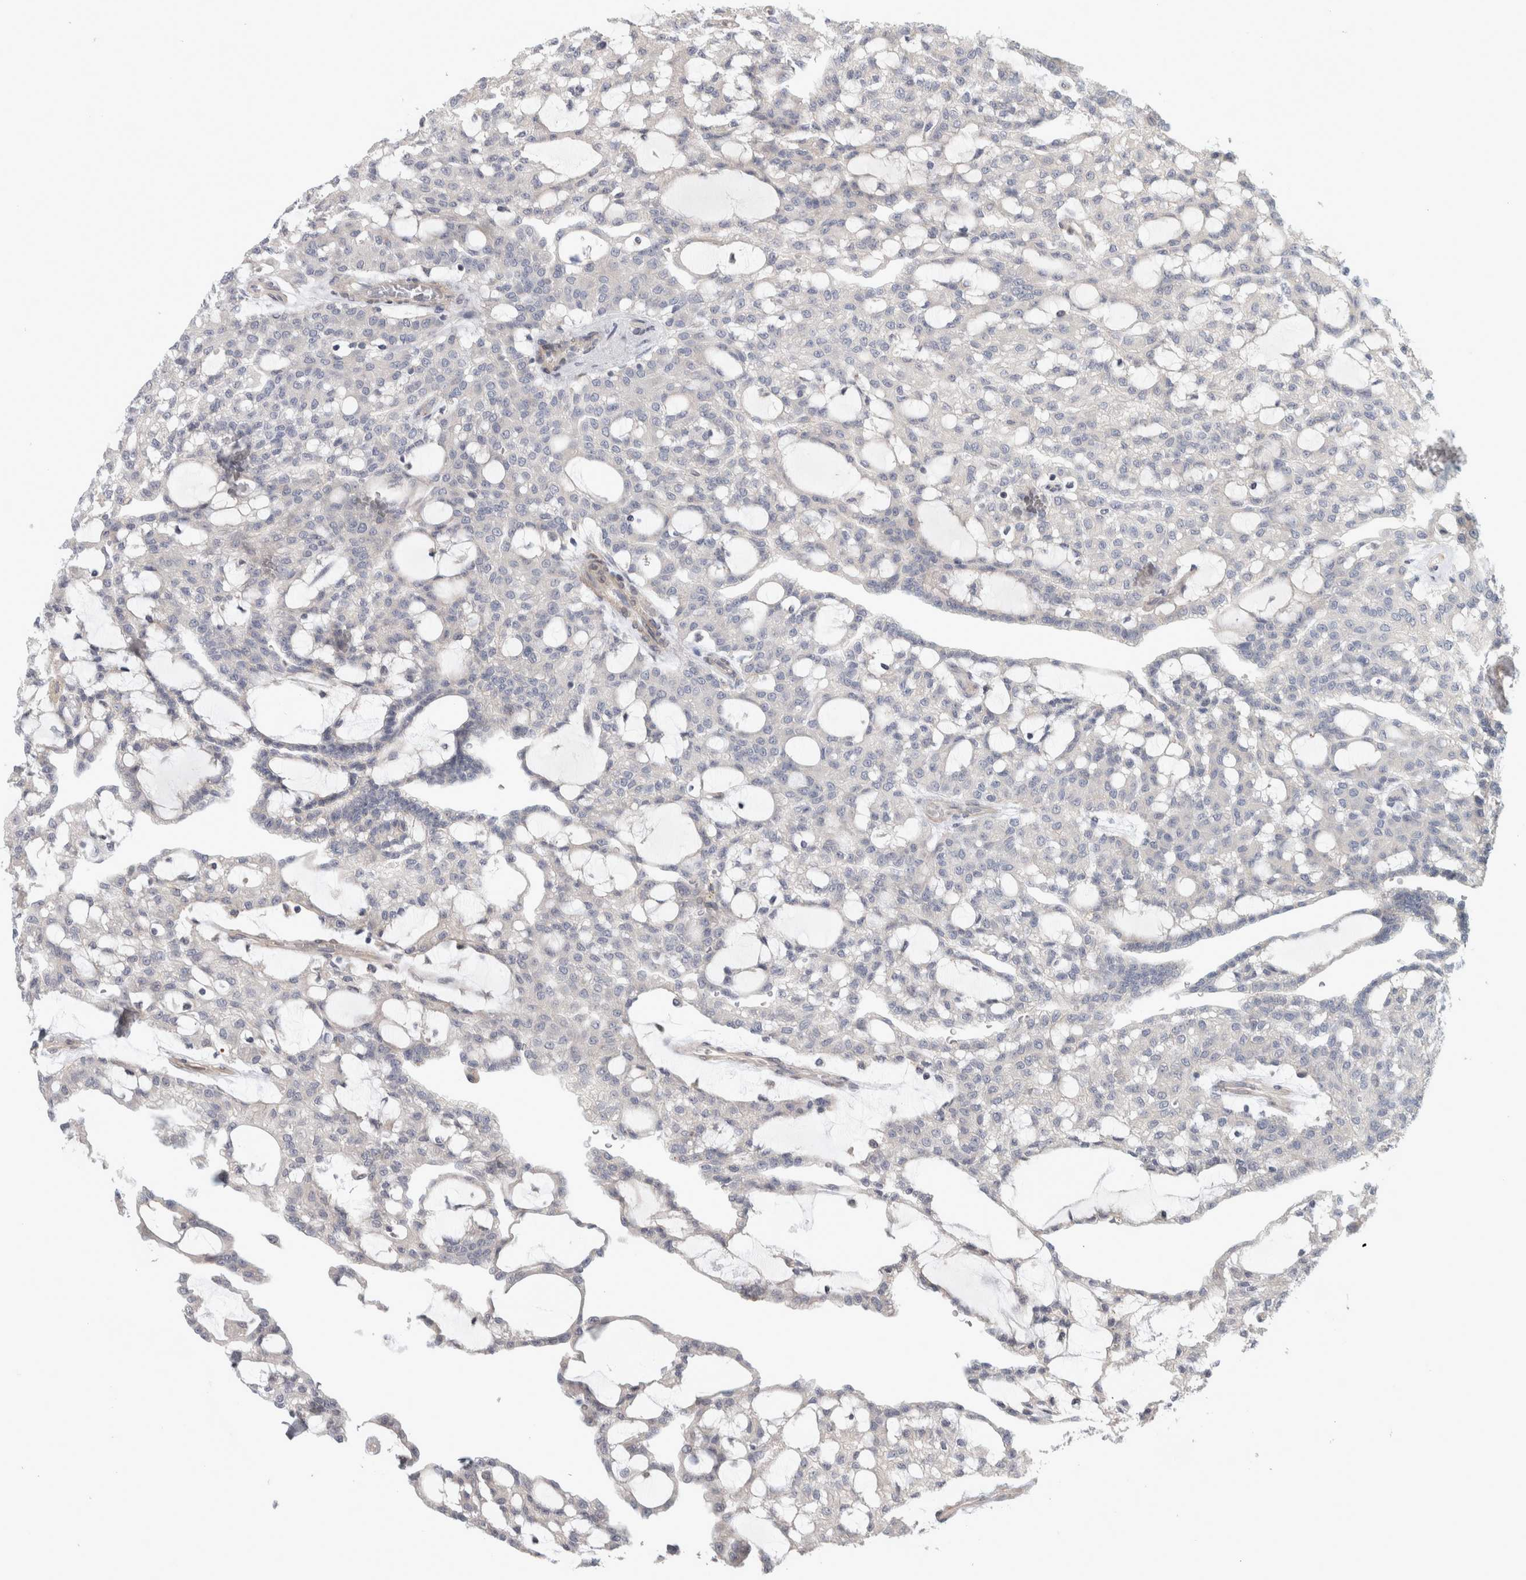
{"staining": {"intensity": "negative", "quantity": "none", "location": "none"}, "tissue": "renal cancer", "cell_type": "Tumor cells", "image_type": "cancer", "snomed": [{"axis": "morphology", "description": "Adenocarcinoma, NOS"}, {"axis": "topography", "description": "Kidney"}], "caption": "DAB immunohistochemical staining of human adenocarcinoma (renal) reveals no significant expression in tumor cells.", "gene": "ZNF804B", "patient": {"sex": "male", "age": 63}}